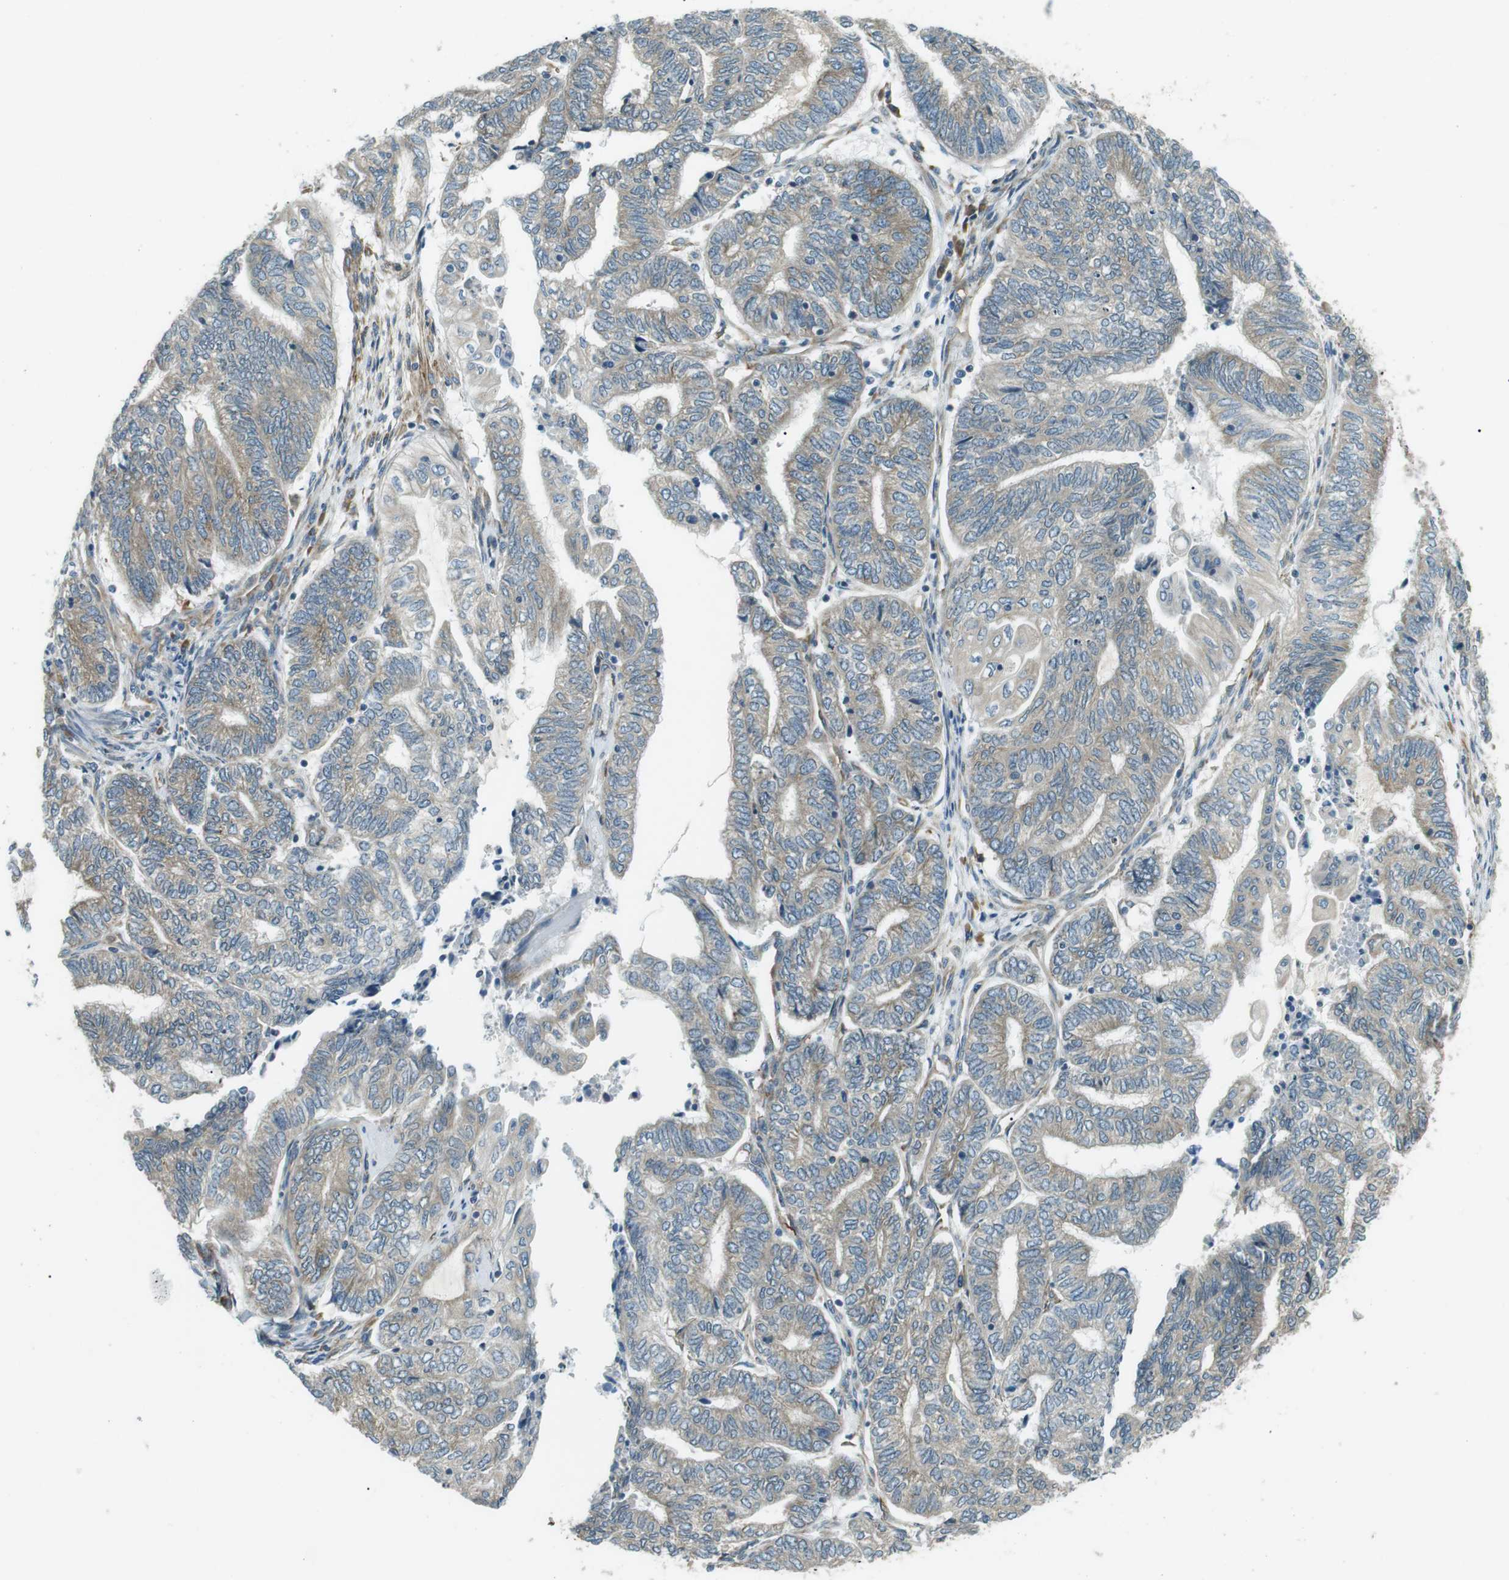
{"staining": {"intensity": "weak", "quantity": "25%-75%", "location": "cytoplasmic/membranous"}, "tissue": "endometrial cancer", "cell_type": "Tumor cells", "image_type": "cancer", "snomed": [{"axis": "morphology", "description": "Adenocarcinoma, NOS"}, {"axis": "topography", "description": "Uterus"}, {"axis": "topography", "description": "Endometrium"}], "caption": "Protein staining shows weak cytoplasmic/membranous expression in approximately 25%-75% of tumor cells in adenocarcinoma (endometrial). Using DAB (3,3'-diaminobenzidine) (brown) and hematoxylin (blue) stains, captured at high magnification using brightfield microscopy.", "gene": "ODR4", "patient": {"sex": "female", "age": 70}}